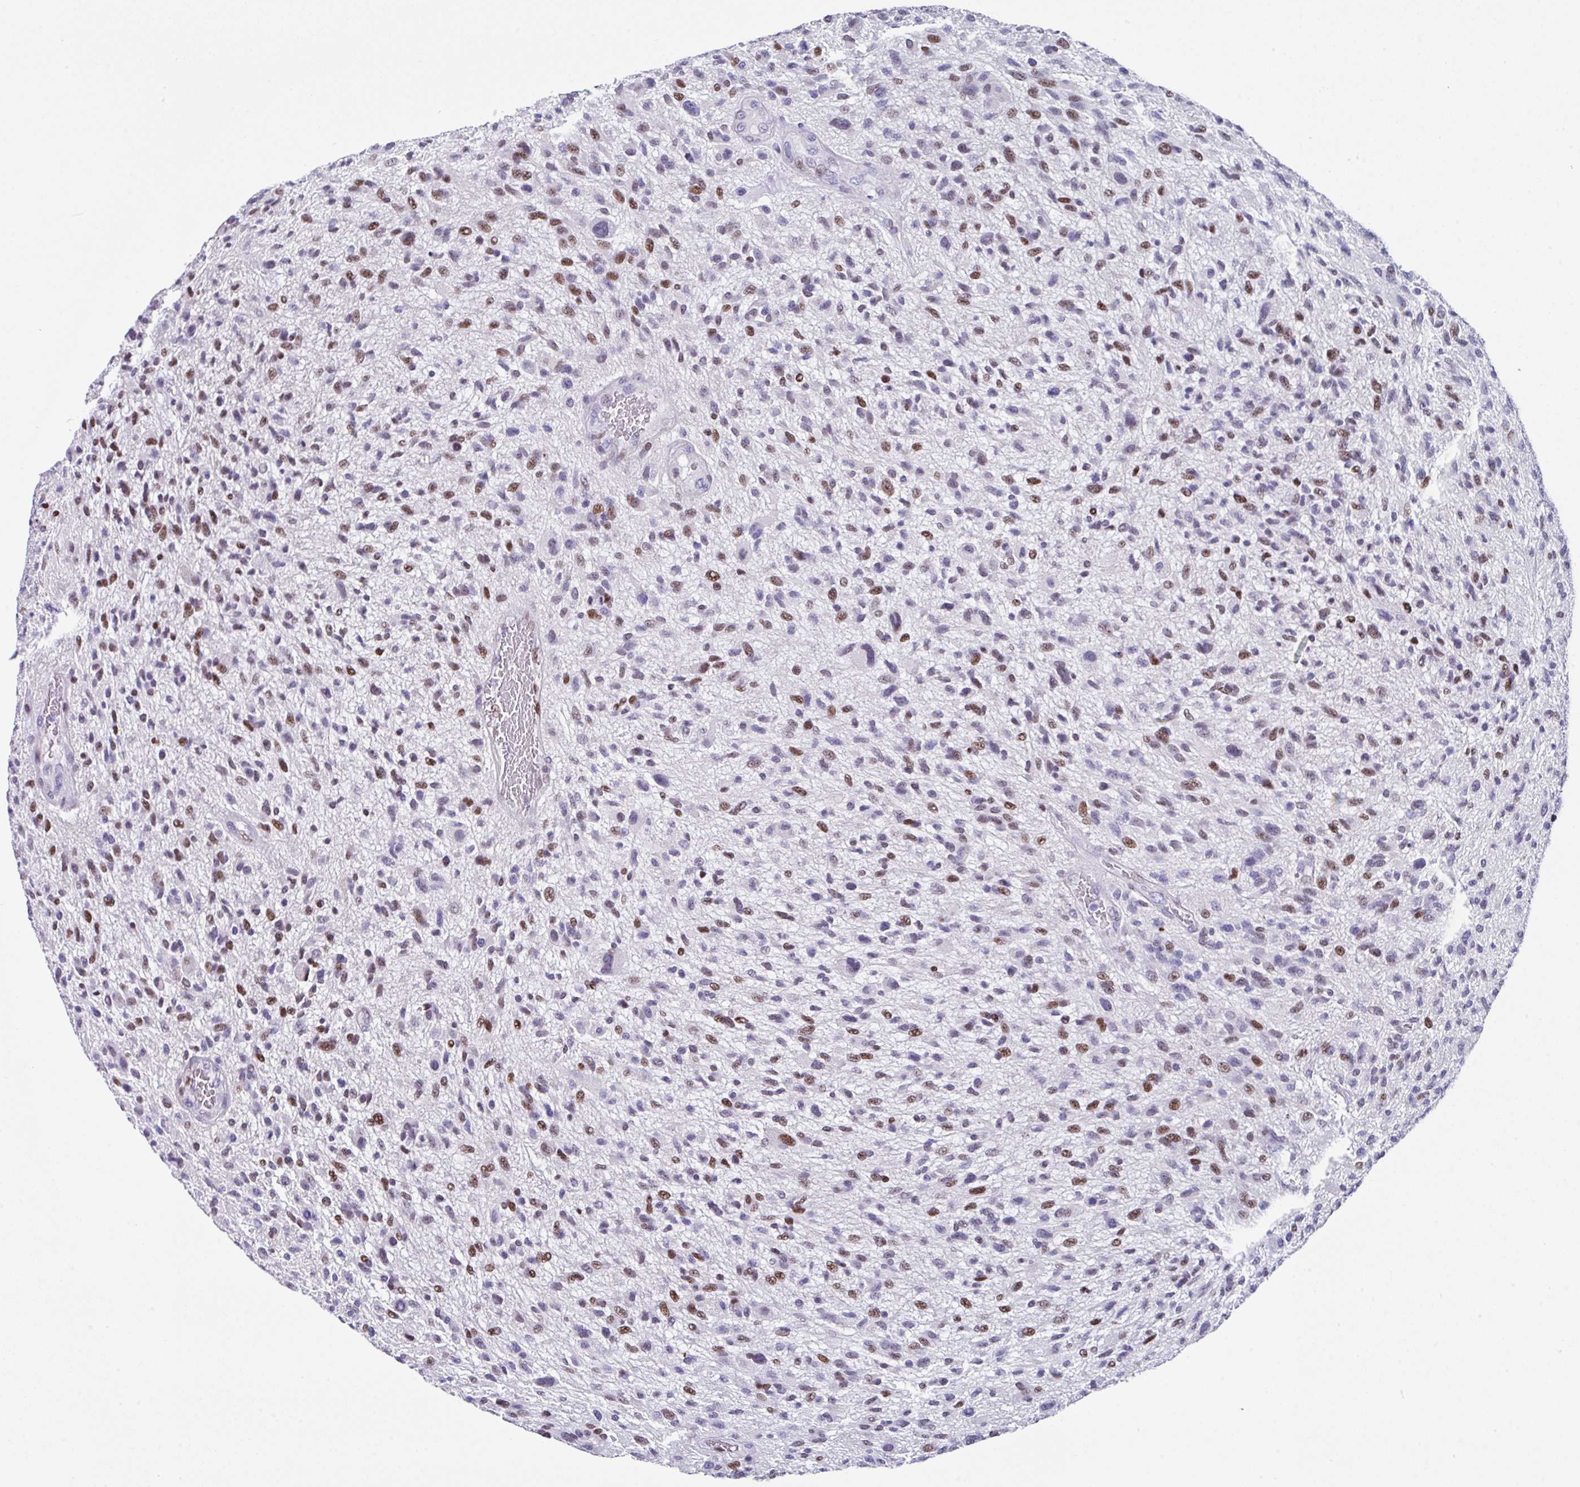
{"staining": {"intensity": "moderate", "quantity": "25%-75%", "location": "nuclear"}, "tissue": "glioma", "cell_type": "Tumor cells", "image_type": "cancer", "snomed": [{"axis": "morphology", "description": "Glioma, malignant, High grade"}, {"axis": "topography", "description": "Brain"}], "caption": "Glioma tissue reveals moderate nuclear staining in approximately 25%-75% of tumor cells (IHC, brightfield microscopy, high magnification).", "gene": "TCF3", "patient": {"sex": "male", "age": 47}}